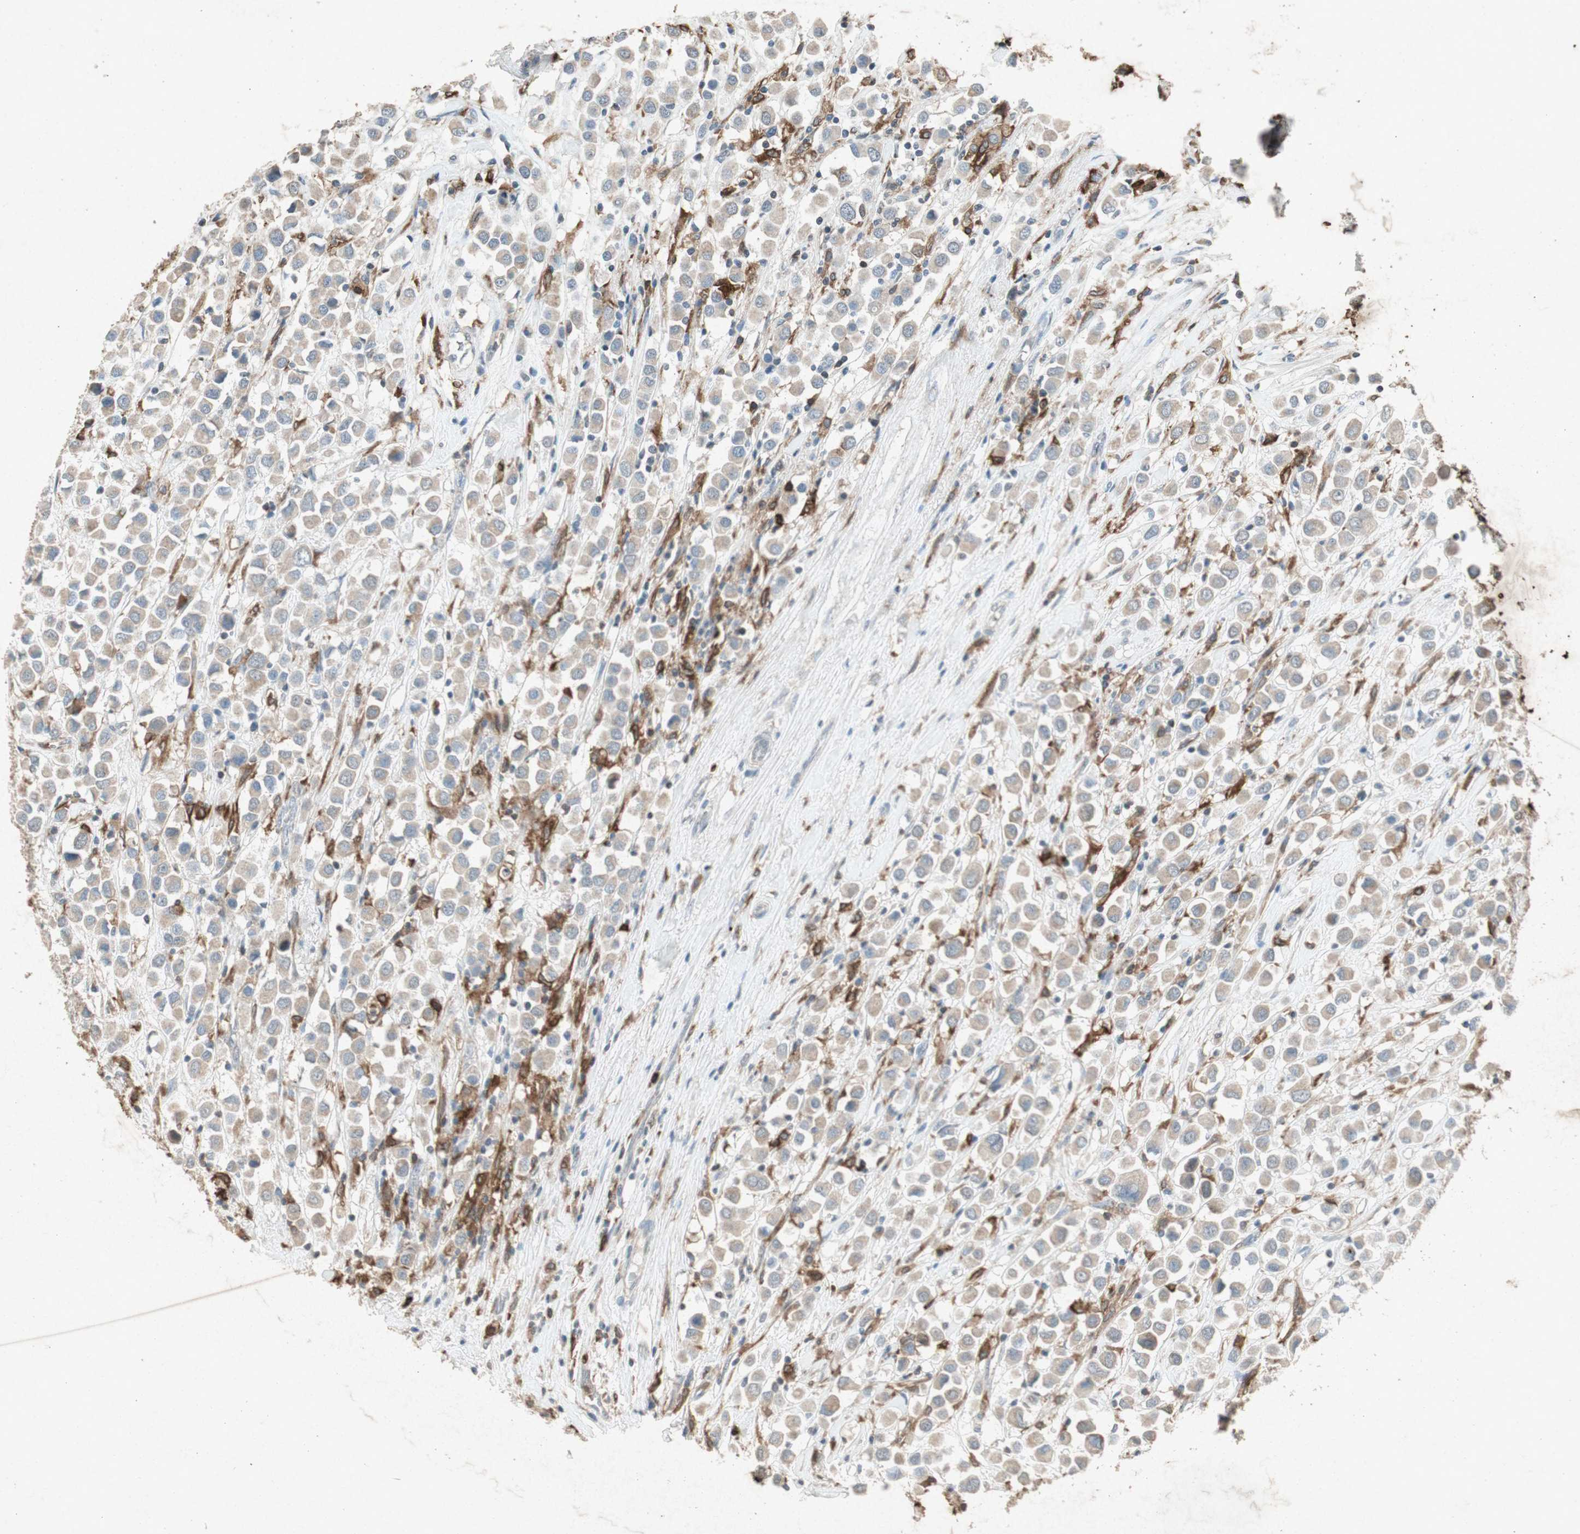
{"staining": {"intensity": "weak", "quantity": ">75%", "location": "cytoplasmic/membranous"}, "tissue": "breast cancer", "cell_type": "Tumor cells", "image_type": "cancer", "snomed": [{"axis": "morphology", "description": "Duct carcinoma"}, {"axis": "topography", "description": "Breast"}], "caption": "Brown immunohistochemical staining in human breast cancer (infiltrating ductal carcinoma) exhibits weak cytoplasmic/membranous expression in approximately >75% of tumor cells.", "gene": "TYROBP", "patient": {"sex": "female", "age": 61}}